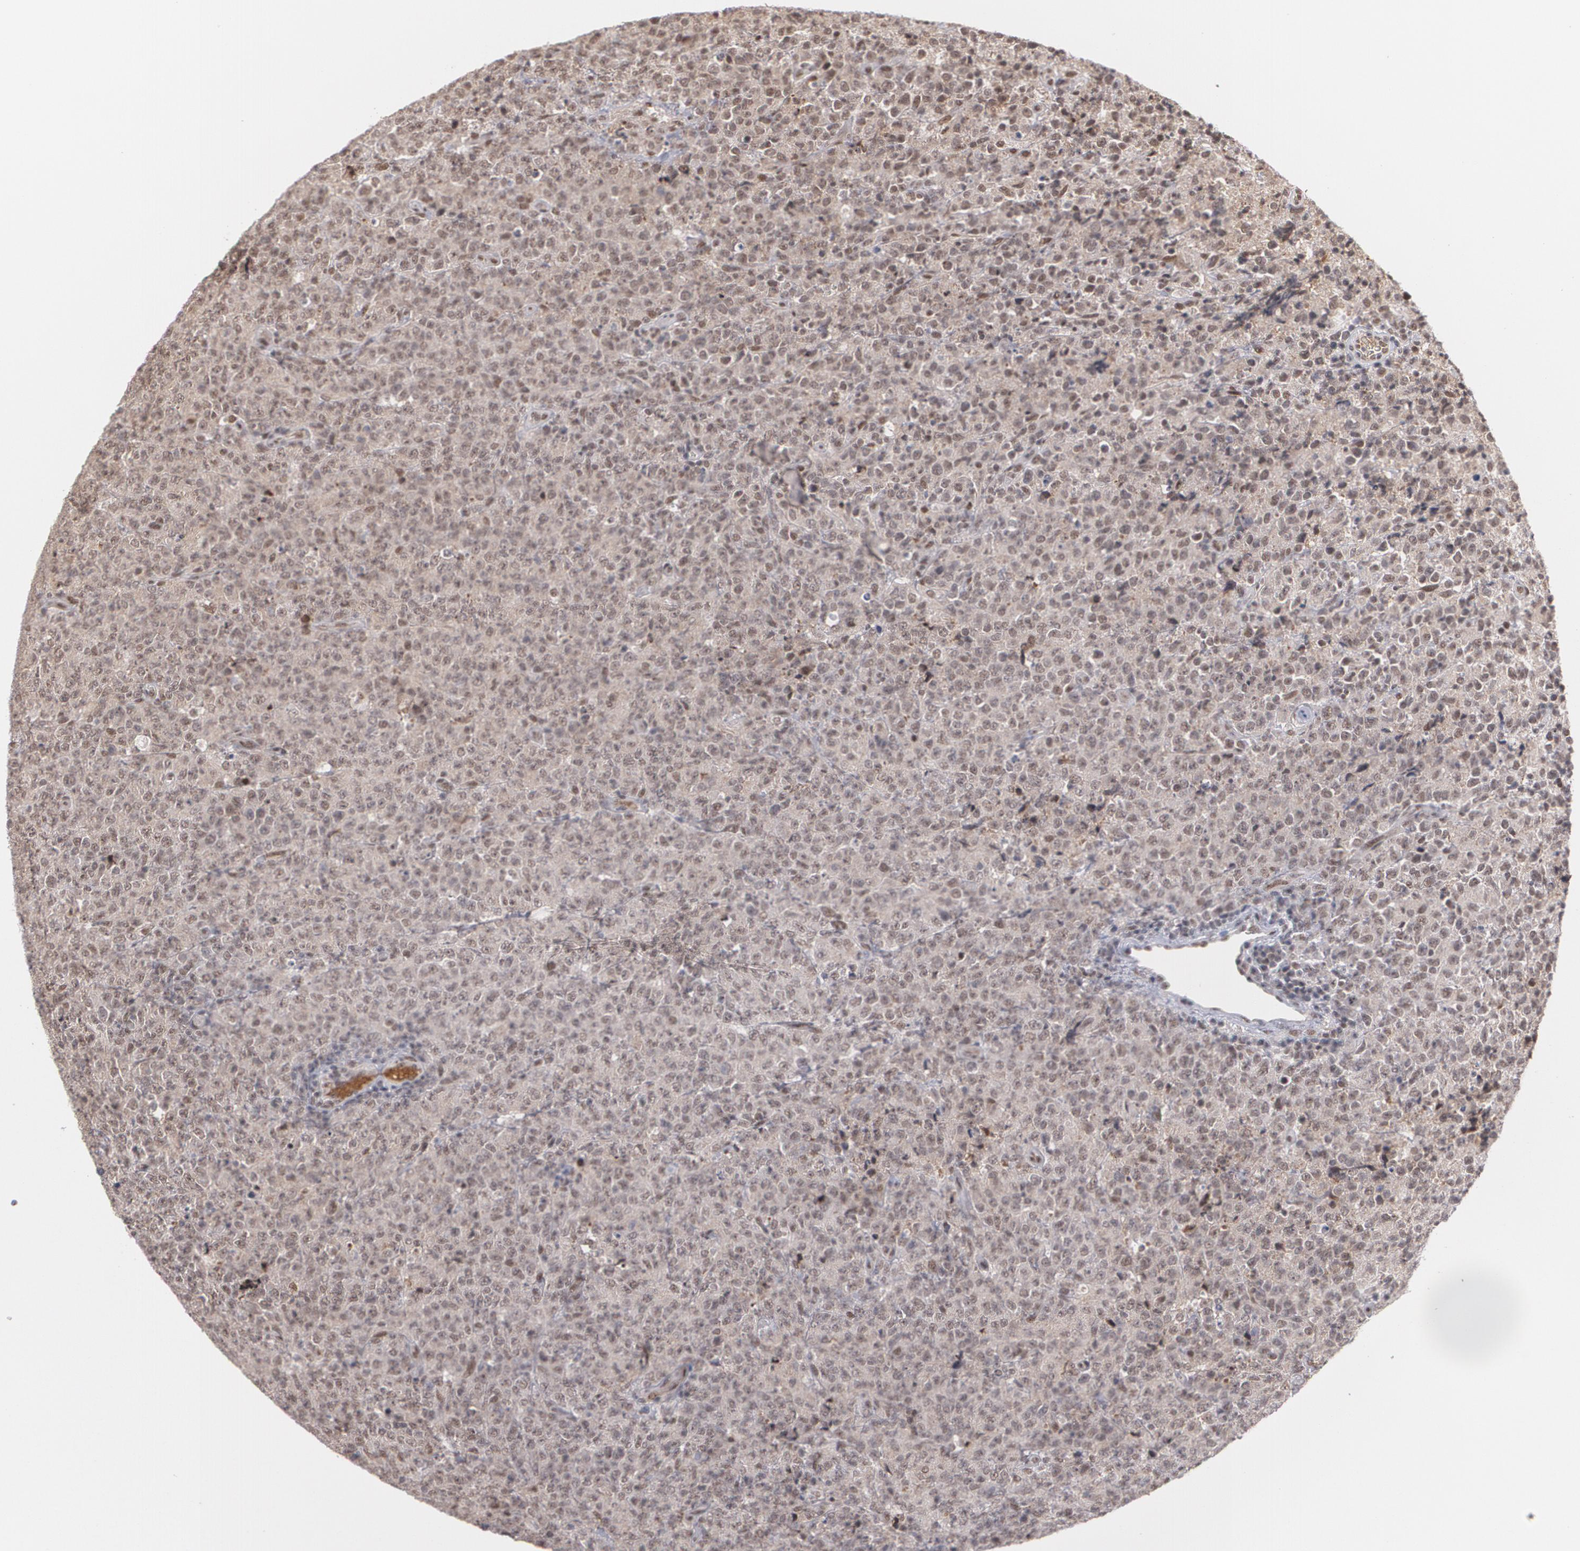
{"staining": {"intensity": "weak", "quantity": "25%-75%", "location": "nuclear"}, "tissue": "lymphoma", "cell_type": "Tumor cells", "image_type": "cancer", "snomed": [{"axis": "morphology", "description": "Malignant lymphoma, non-Hodgkin's type, High grade"}, {"axis": "topography", "description": "Tonsil"}], "caption": "Lymphoma stained for a protein exhibits weak nuclear positivity in tumor cells.", "gene": "ZNF234", "patient": {"sex": "female", "age": 36}}